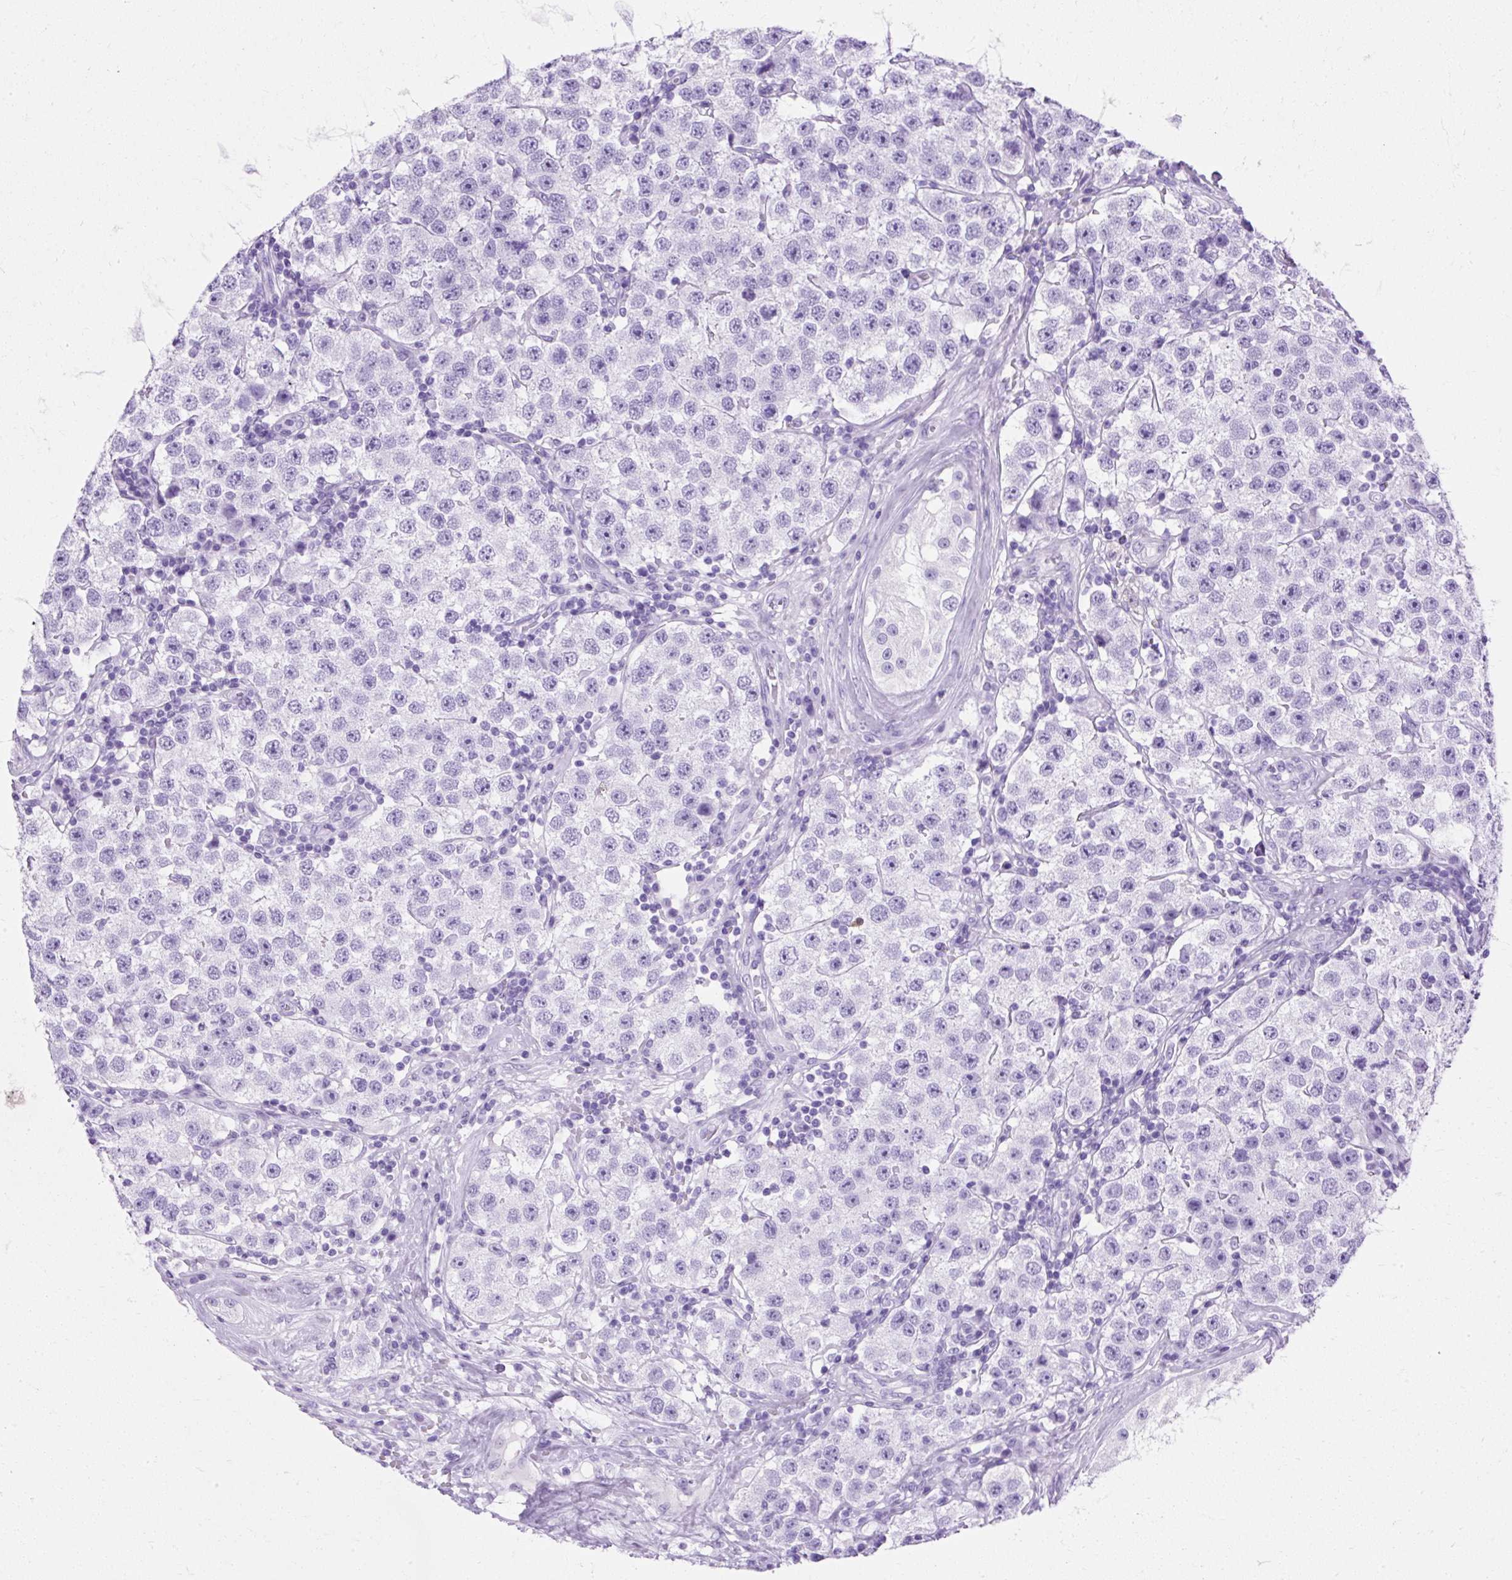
{"staining": {"intensity": "negative", "quantity": "none", "location": "none"}, "tissue": "testis cancer", "cell_type": "Tumor cells", "image_type": "cancer", "snomed": [{"axis": "morphology", "description": "Seminoma, NOS"}, {"axis": "topography", "description": "Testis"}], "caption": "This is an IHC photomicrograph of human testis cancer. There is no expression in tumor cells.", "gene": "PVALB", "patient": {"sex": "male", "age": 34}}